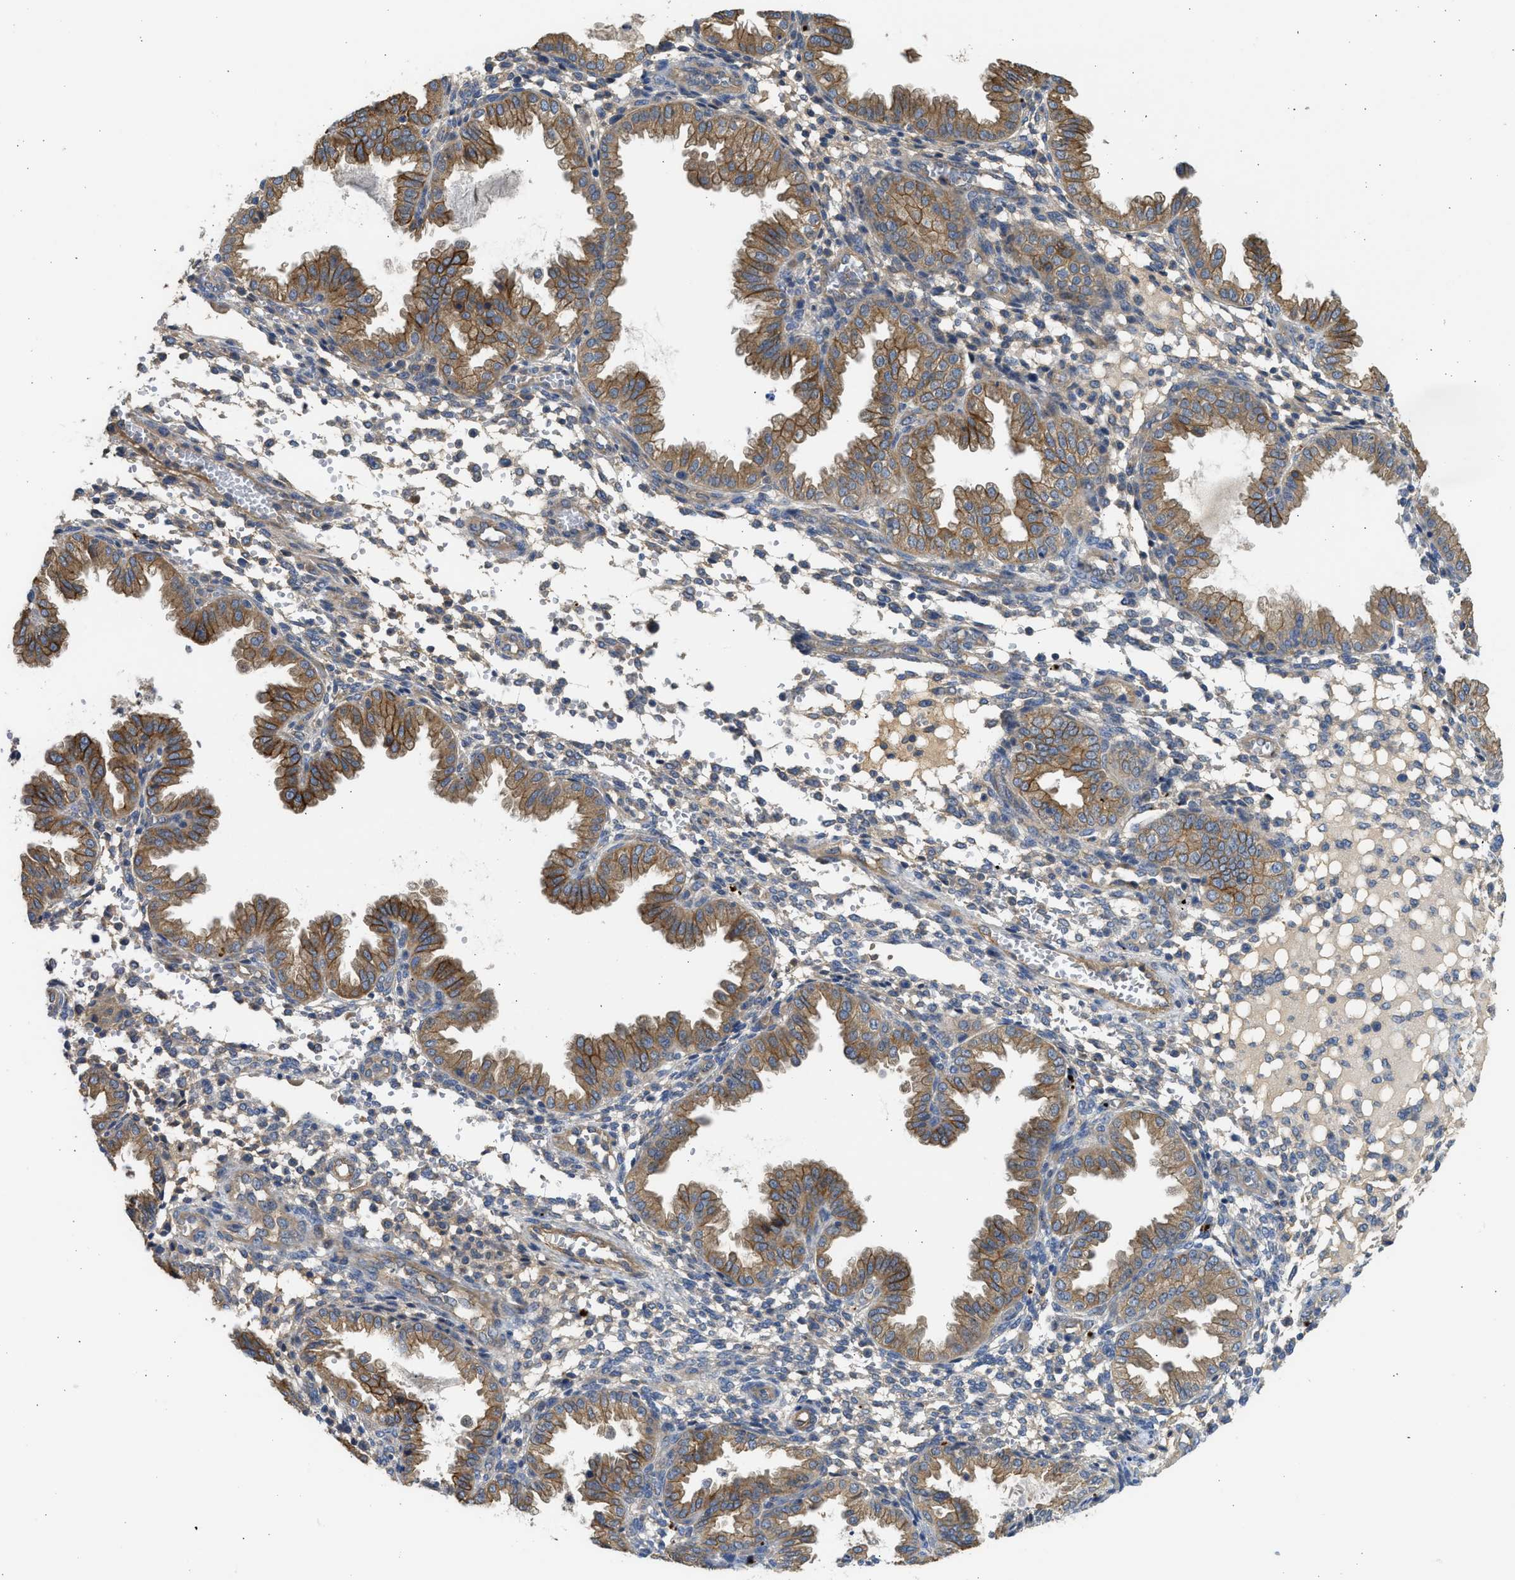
{"staining": {"intensity": "weak", "quantity": "25%-75%", "location": "cytoplasmic/membranous"}, "tissue": "endometrium", "cell_type": "Cells in endometrial stroma", "image_type": "normal", "snomed": [{"axis": "morphology", "description": "Normal tissue, NOS"}, {"axis": "topography", "description": "Endometrium"}], "caption": "Immunohistochemistry (IHC) of benign human endometrium demonstrates low levels of weak cytoplasmic/membranous positivity in approximately 25%-75% of cells in endometrial stroma.", "gene": "CSRNP2", "patient": {"sex": "female", "age": 33}}